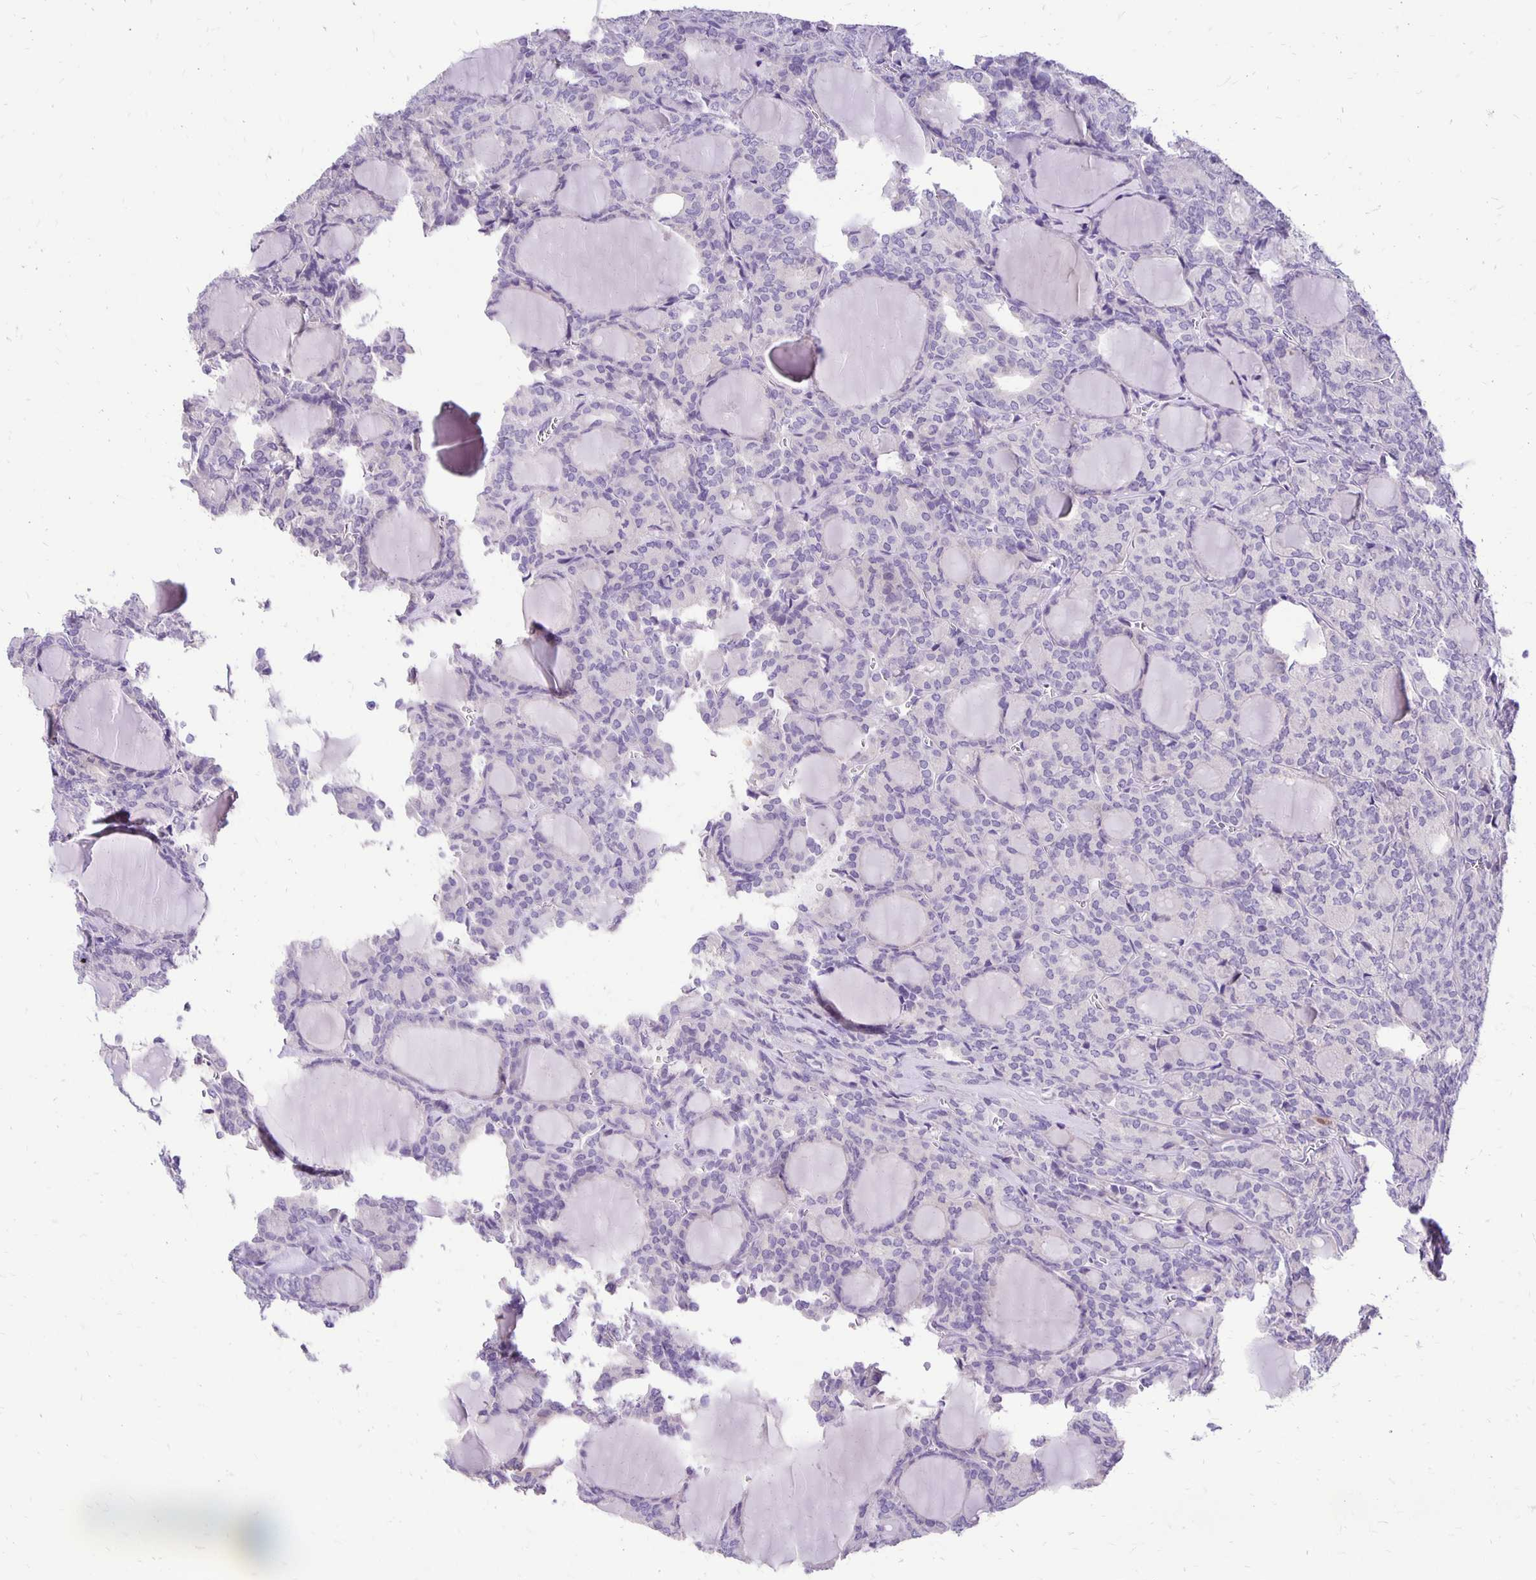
{"staining": {"intensity": "negative", "quantity": "none", "location": "none"}, "tissue": "thyroid cancer", "cell_type": "Tumor cells", "image_type": "cancer", "snomed": [{"axis": "morphology", "description": "Follicular adenoma carcinoma, NOS"}, {"axis": "topography", "description": "Thyroid gland"}], "caption": "A high-resolution histopathology image shows immunohistochemistry (IHC) staining of thyroid follicular adenoma carcinoma, which displays no significant positivity in tumor cells.", "gene": "ANKRD45", "patient": {"sex": "male", "age": 74}}